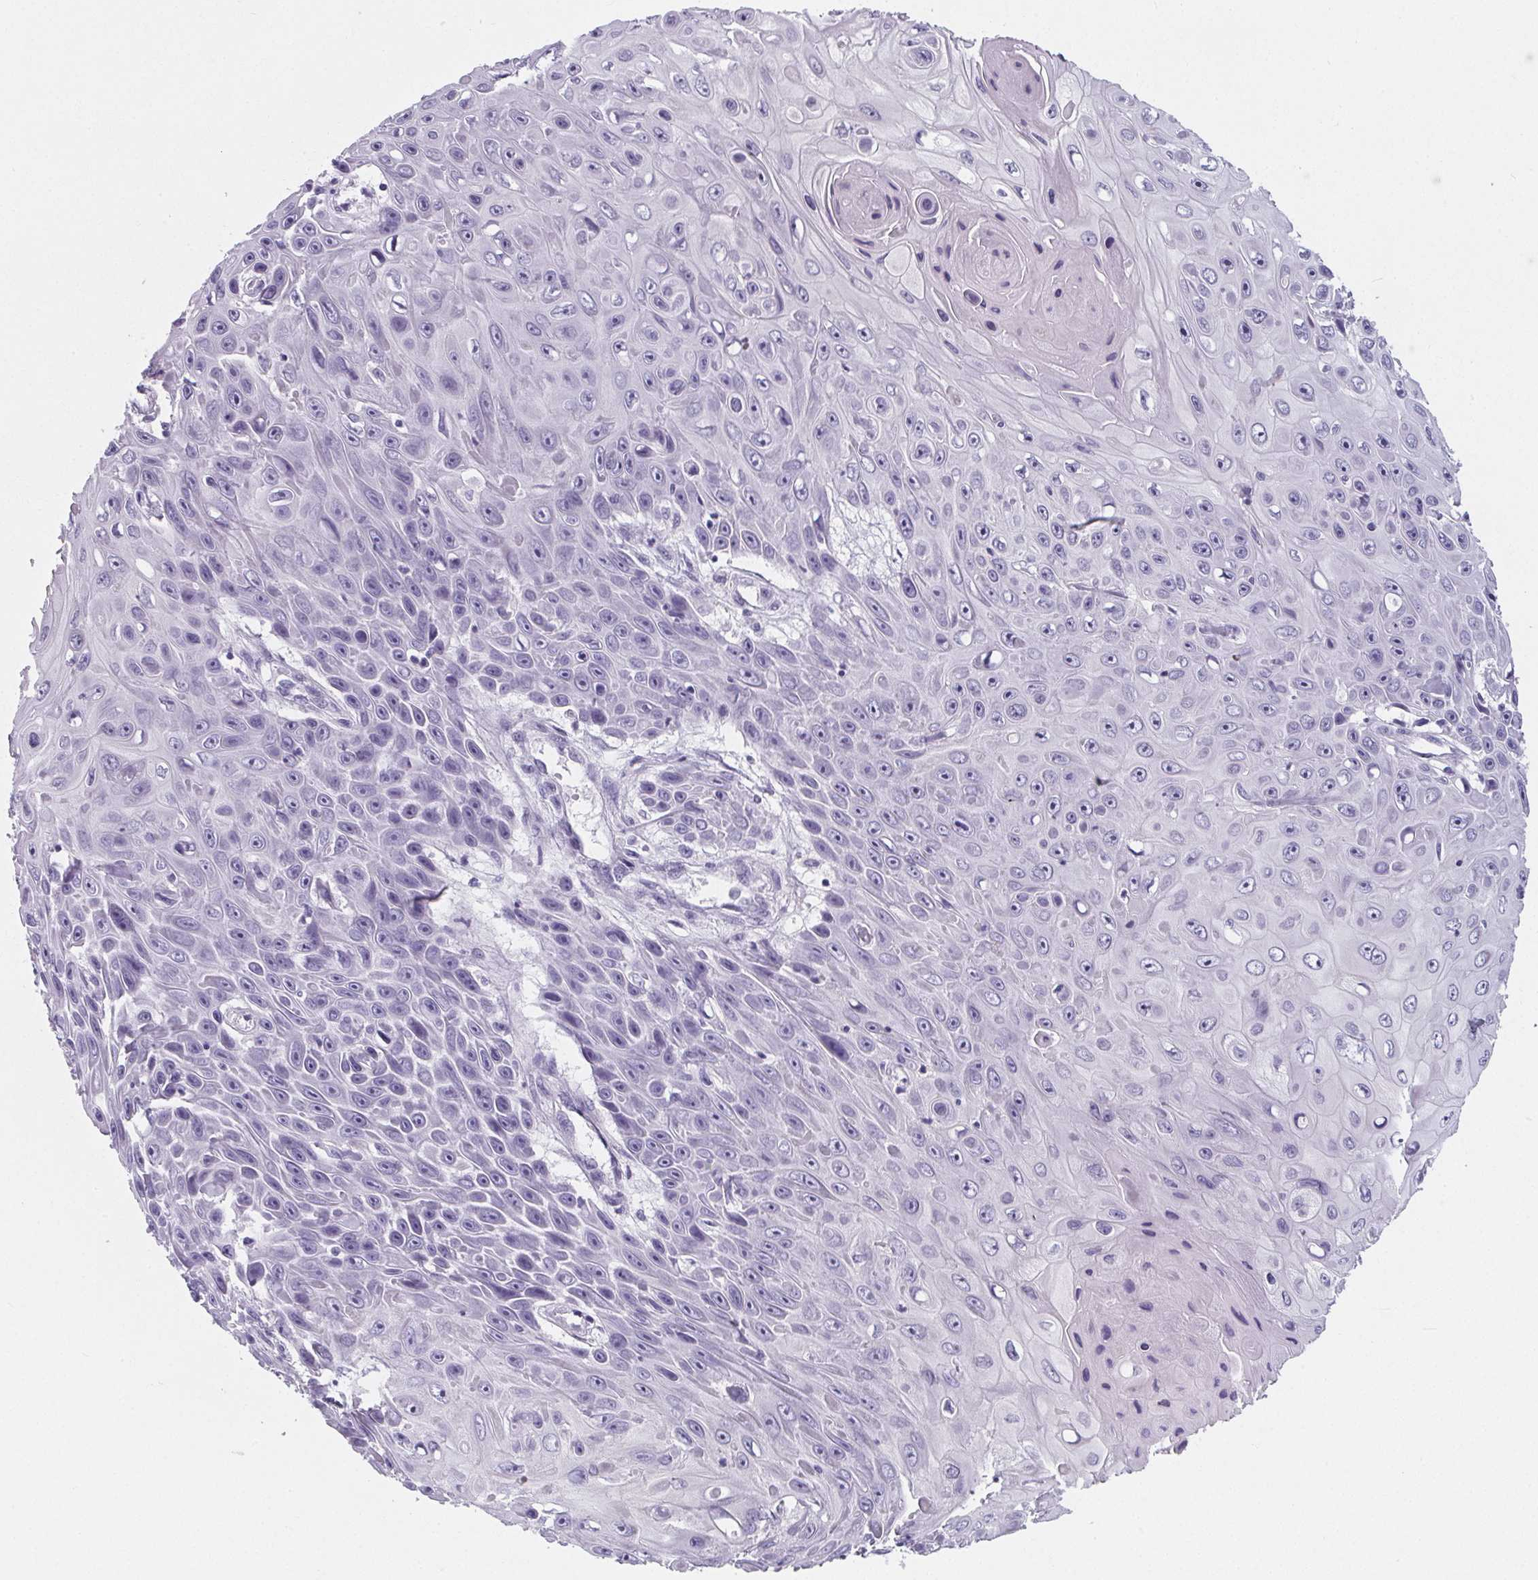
{"staining": {"intensity": "negative", "quantity": "none", "location": "none"}, "tissue": "skin cancer", "cell_type": "Tumor cells", "image_type": "cancer", "snomed": [{"axis": "morphology", "description": "Squamous cell carcinoma, NOS"}, {"axis": "topography", "description": "Skin"}], "caption": "An IHC photomicrograph of skin squamous cell carcinoma is shown. There is no staining in tumor cells of skin squamous cell carcinoma.", "gene": "ADRB1", "patient": {"sex": "male", "age": 82}}